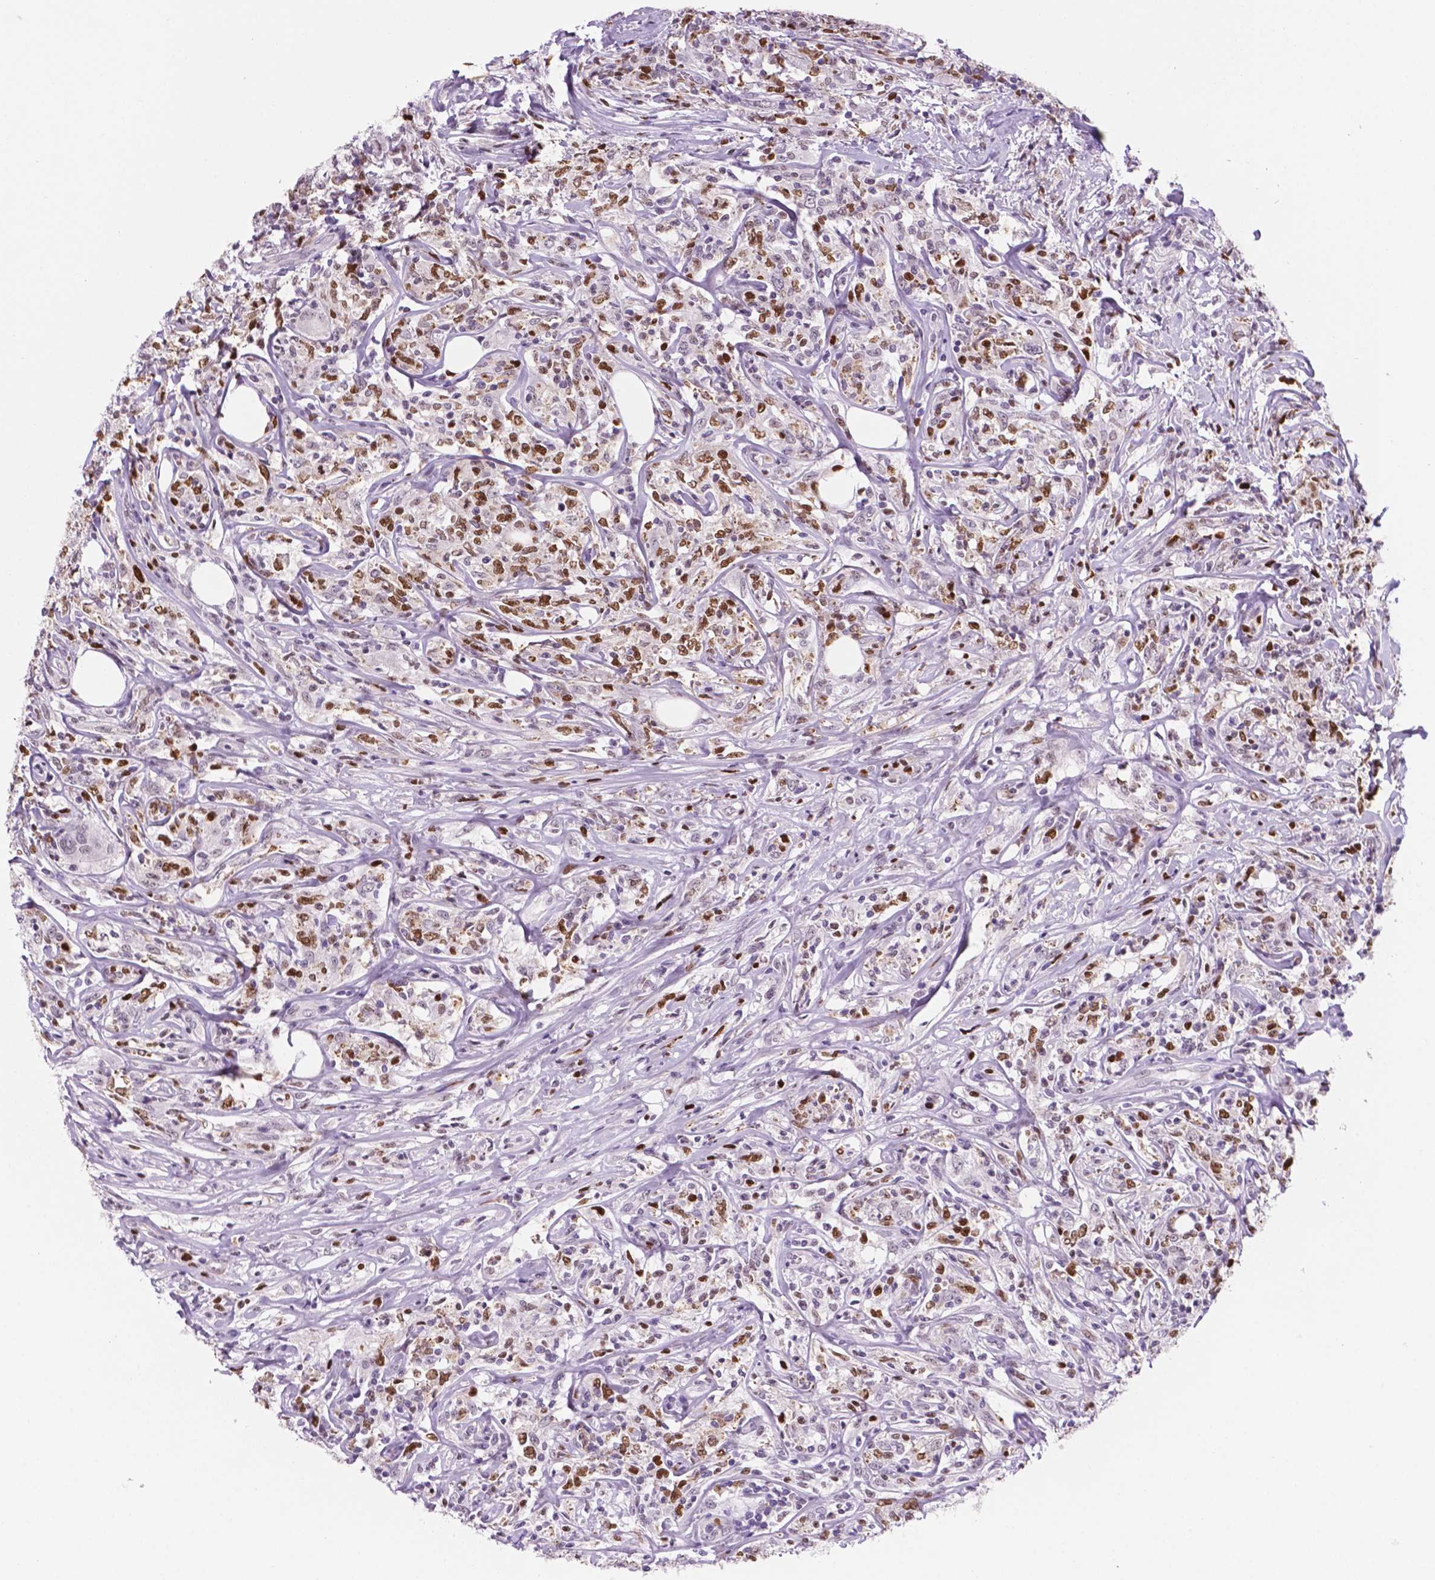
{"staining": {"intensity": "moderate", "quantity": "25%-75%", "location": "nuclear"}, "tissue": "lymphoma", "cell_type": "Tumor cells", "image_type": "cancer", "snomed": [{"axis": "morphology", "description": "Malignant lymphoma, non-Hodgkin's type, High grade"}, {"axis": "topography", "description": "Lymph node"}], "caption": "Malignant lymphoma, non-Hodgkin's type (high-grade) stained with DAB immunohistochemistry (IHC) demonstrates medium levels of moderate nuclear expression in about 25%-75% of tumor cells.", "gene": "NCAPH2", "patient": {"sex": "female", "age": 84}}